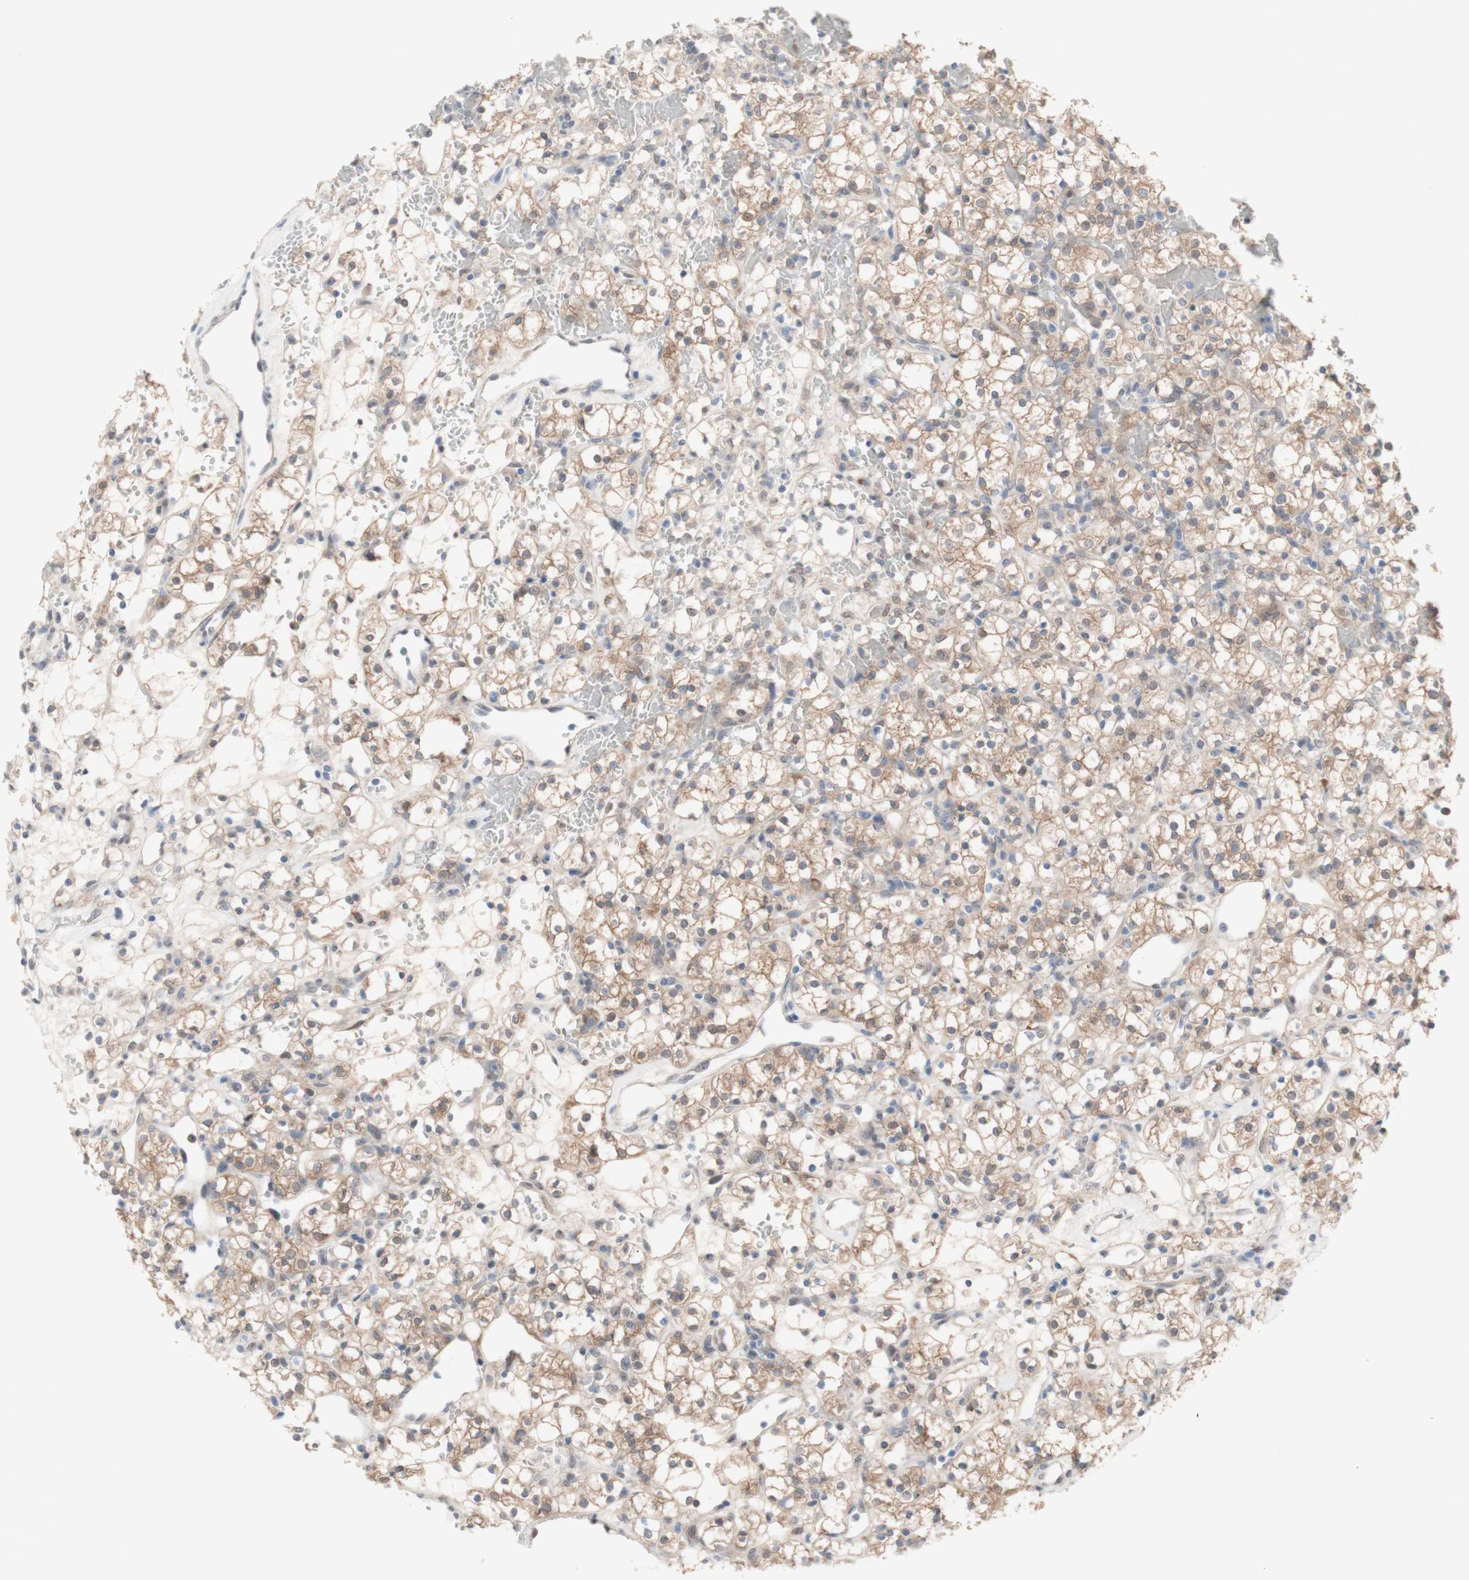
{"staining": {"intensity": "moderate", "quantity": "25%-75%", "location": "cytoplasmic/membranous"}, "tissue": "renal cancer", "cell_type": "Tumor cells", "image_type": "cancer", "snomed": [{"axis": "morphology", "description": "Adenocarcinoma, NOS"}, {"axis": "topography", "description": "Kidney"}], "caption": "This photomicrograph reveals IHC staining of human renal cancer (adenocarcinoma), with medium moderate cytoplasmic/membranous expression in about 25%-75% of tumor cells.", "gene": "PRMT5", "patient": {"sex": "female", "age": 60}}